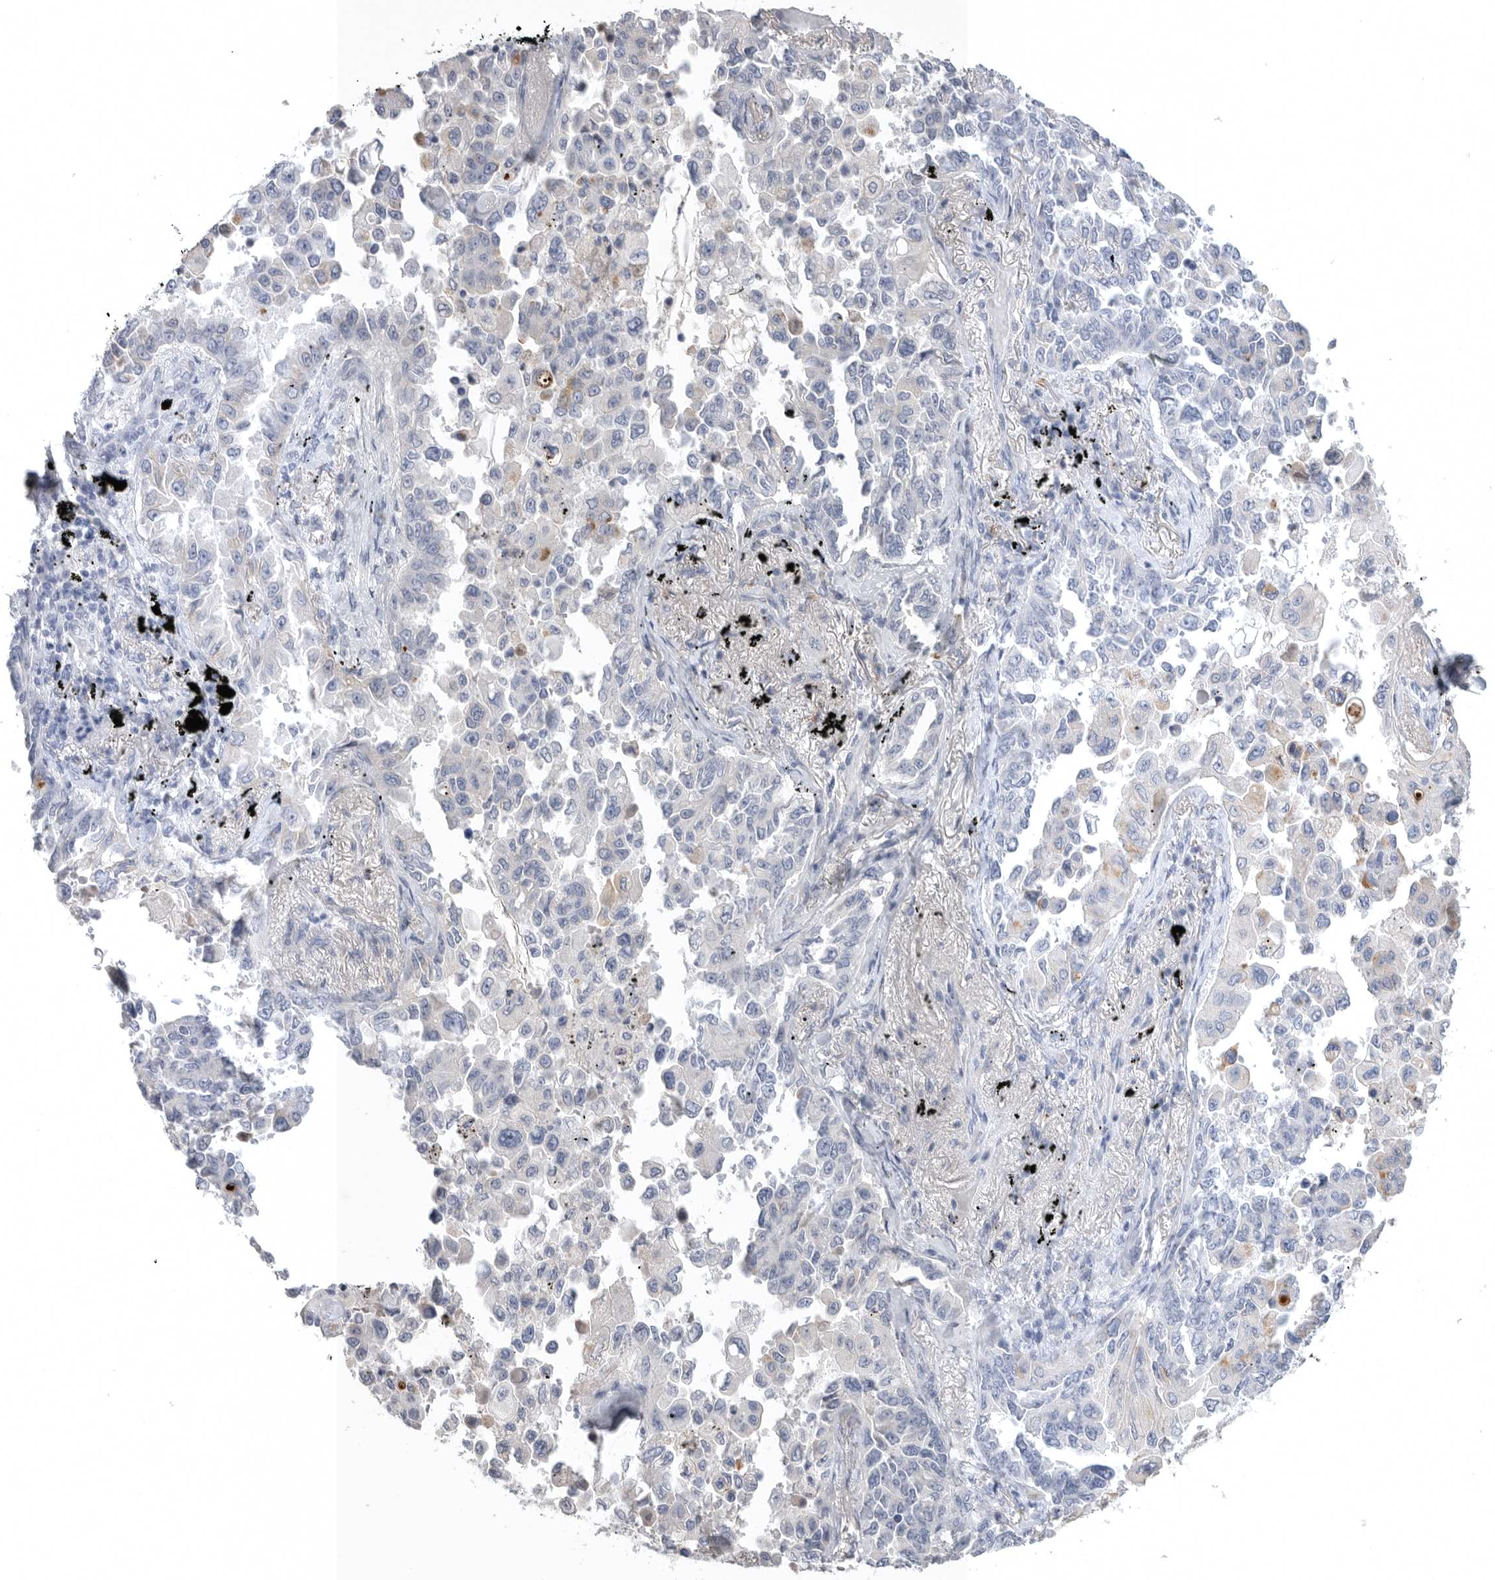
{"staining": {"intensity": "negative", "quantity": "none", "location": "none"}, "tissue": "lung cancer", "cell_type": "Tumor cells", "image_type": "cancer", "snomed": [{"axis": "morphology", "description": "Adenocarcinoma, NOS"}, {"axis": "topography", "description": "Lung"}], "caption": "Histopathology image shows no protein expression in tumor cells of lung cancer (adenocarcinoma) tissue. The staining was performed using DAB to visualize the protein expression in brown, while the nuclei were stained in blue with hematoxylin (Magnification: 20x).", "gene": "TIMP1", "patient": {"sex": "female", "age": 67}}